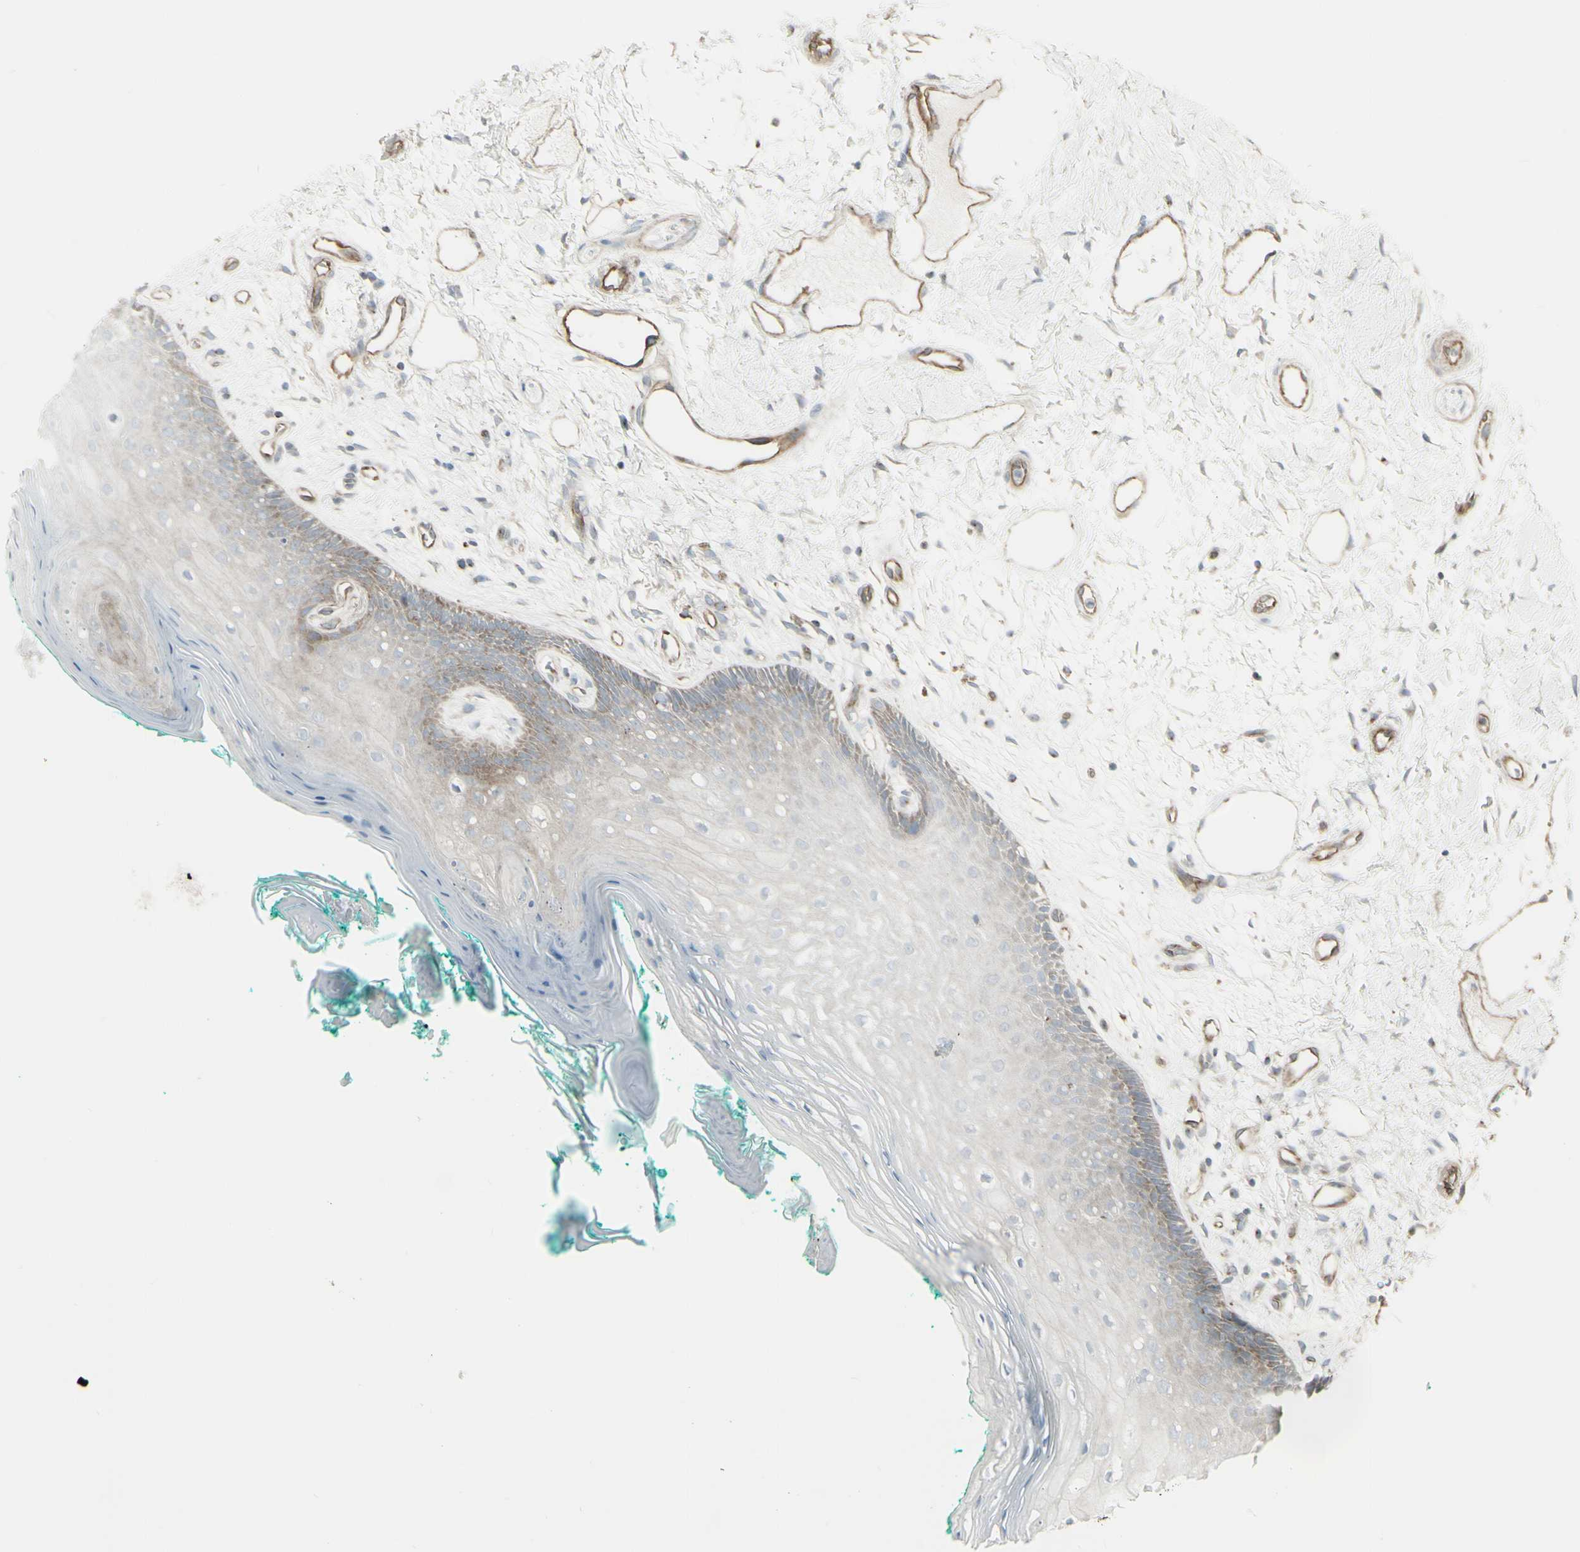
{"staining": {"intensity": "weak", "quantity": "<25%", "location": "cytoplasmic/membranous"}, "tissue": "oral mucosa", "cell_type": "Squamous epithelial cells", "image_type": "normal", "snomed": [{"axis": "morphology", "description": "Normal tissue, NOS"}, {"axis": "topography", "description": "Skeletal muscle"}, {"axis": "topography", "description": "Oral tissue"}, {"axis": "topography", "description": "Peripheral nerve tissue"}], "caption": "Squamous epithelial cells are negative for brown protein staining in unremarkable oral mucosa. The staining is performed using DAB (3,3'-diaminobenzidine) brown chromogen with nuclei counter-stained in using hematoxylin.", "gene": "GALNT6", "patient": {"sex": "female", "age": 84}}